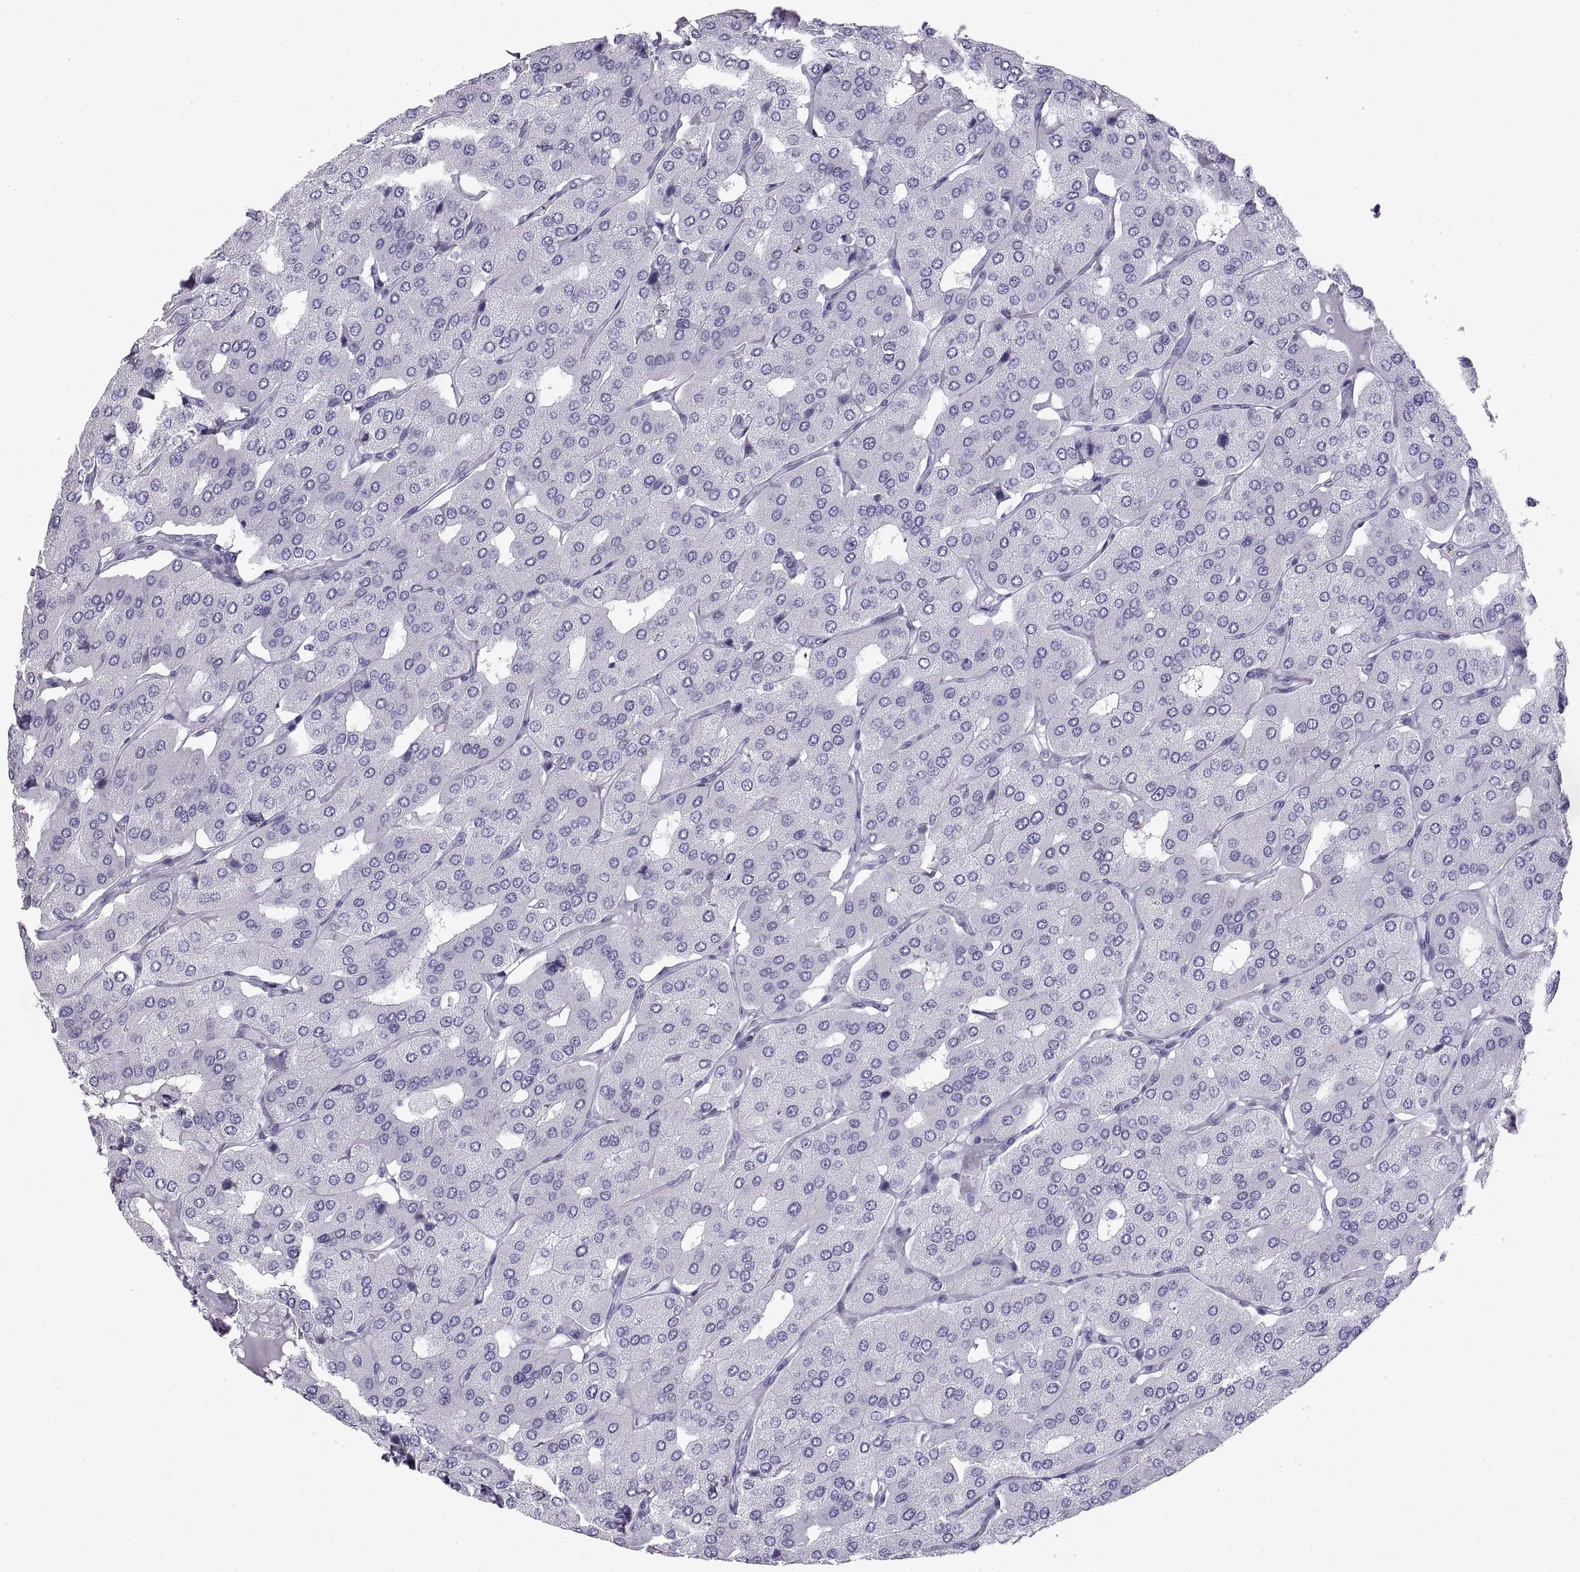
{"staining": {"intensity": "negative", "quantity": "none", "location": "none"}, "tissue": "parathyroid gland", "cell_type": "Glandular cells", "image_type": "normal", "snomed": [{"axis": "morphology", "description": "Normal tissue, NOS"}, {"axis": "morphology", "description": "Adenoma, NOS"}, {"axis": "topography", "description": "Parathyroid gland"}], "caption": "The photomicrograph exhibits no staining of glandular cells in unremarkable parathyroid gland. (DAB immunohistochemistry (IHC), high magnification).", "gene": "RLBP1", "patient": {"sex": "female", "age": 86}}